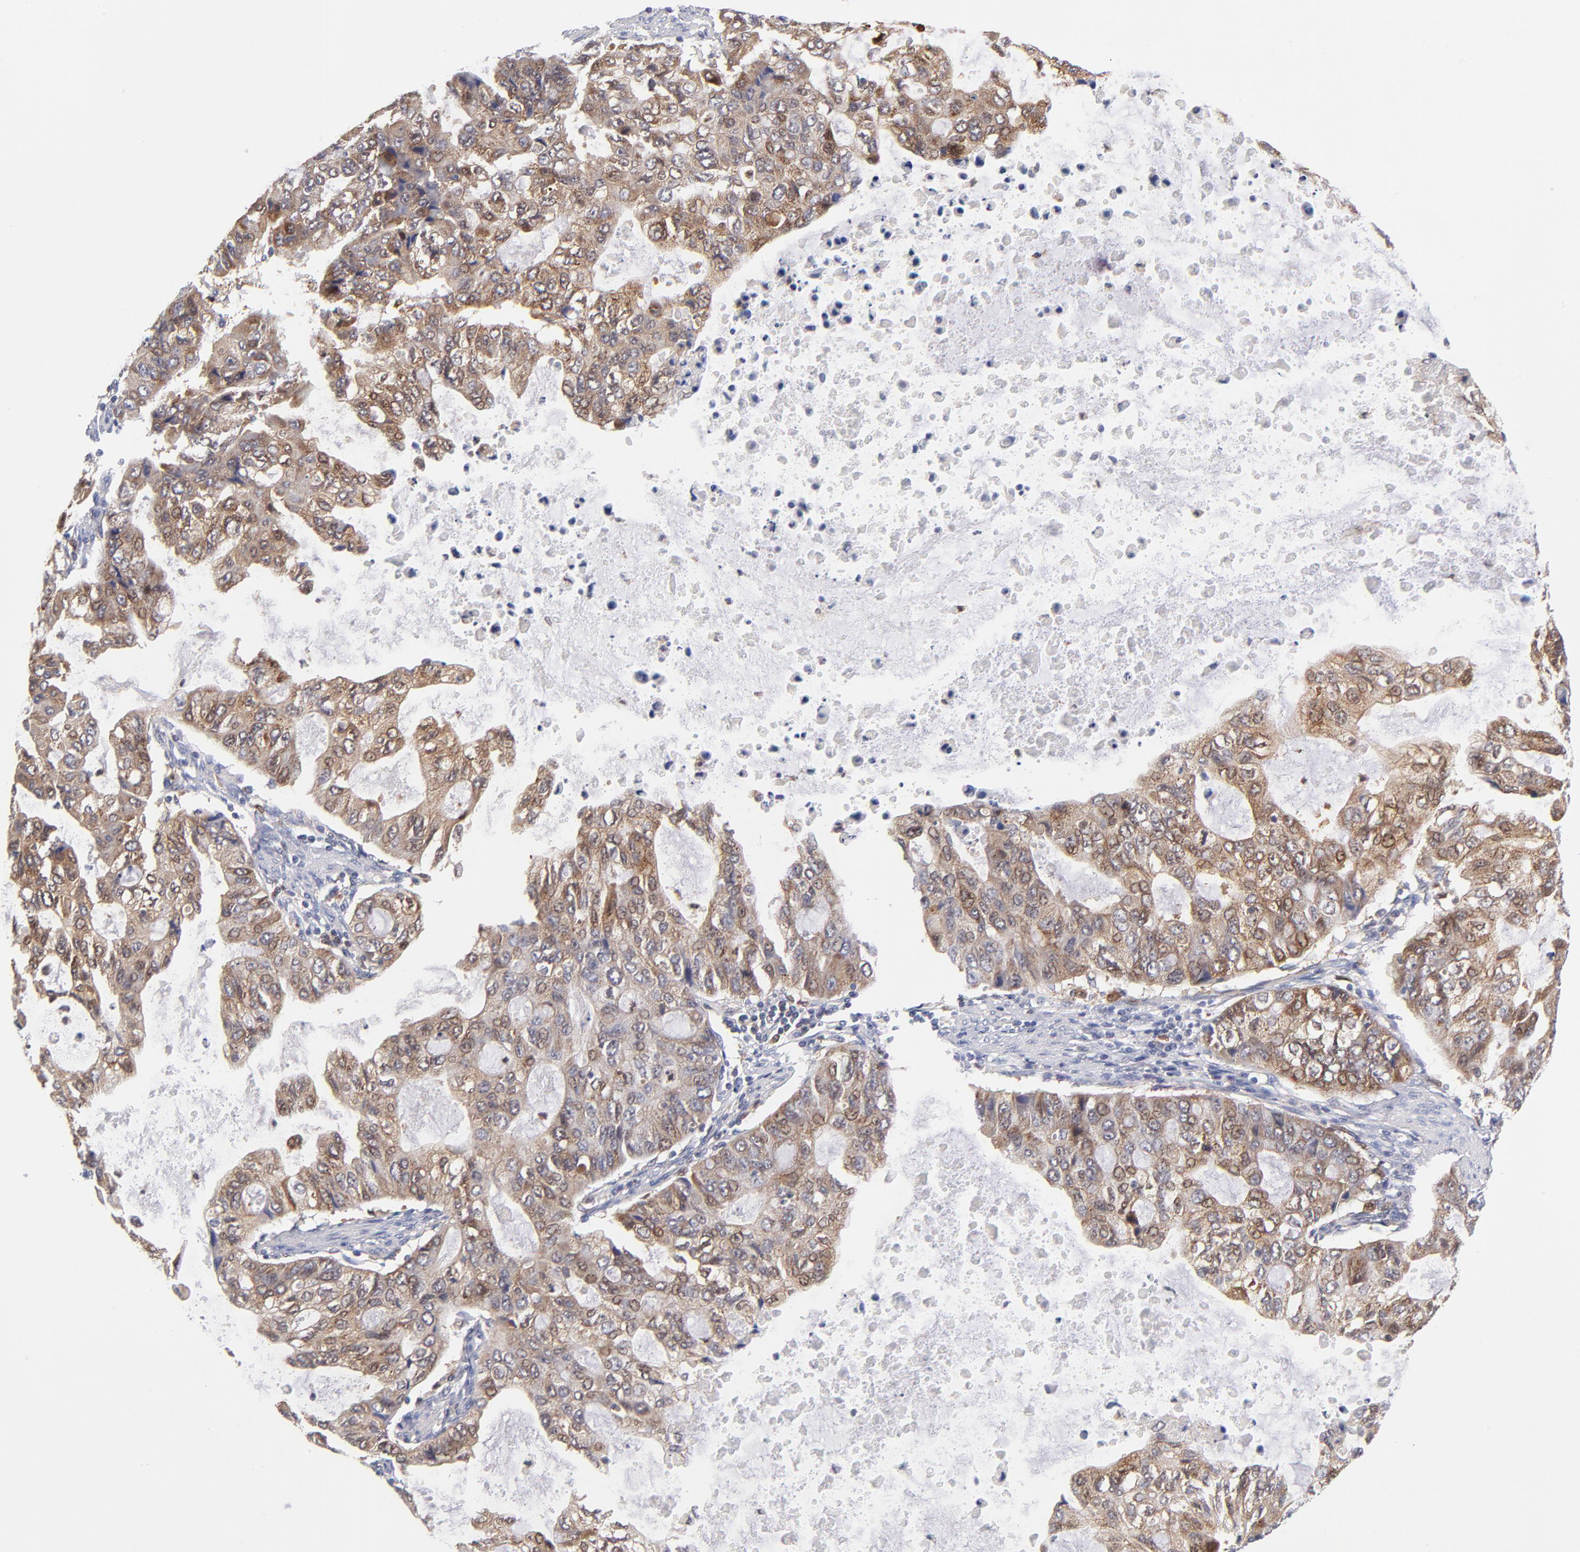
{"staining": {"intensity": "weak", "quantity": "25%-75%", "location": "cytoplasmic/membranous"}, "tissue": "stomach cancer", "cell_type": "Tumor cells", "image_type": "cancer", "snomed": [{"axis": "morphology", "description": "Adenocarcinoma, NOS"}, {"axis": "topography", "description": "Stomach, upper"}], "caption": "Stomach cancer stained with a brown dye exhibits weak cytoplasmic/membranous positive positivity in approximately 25%-75% of tumor cells.", "gene": "BID", "patient": {"sex": "female", "age": 52}}